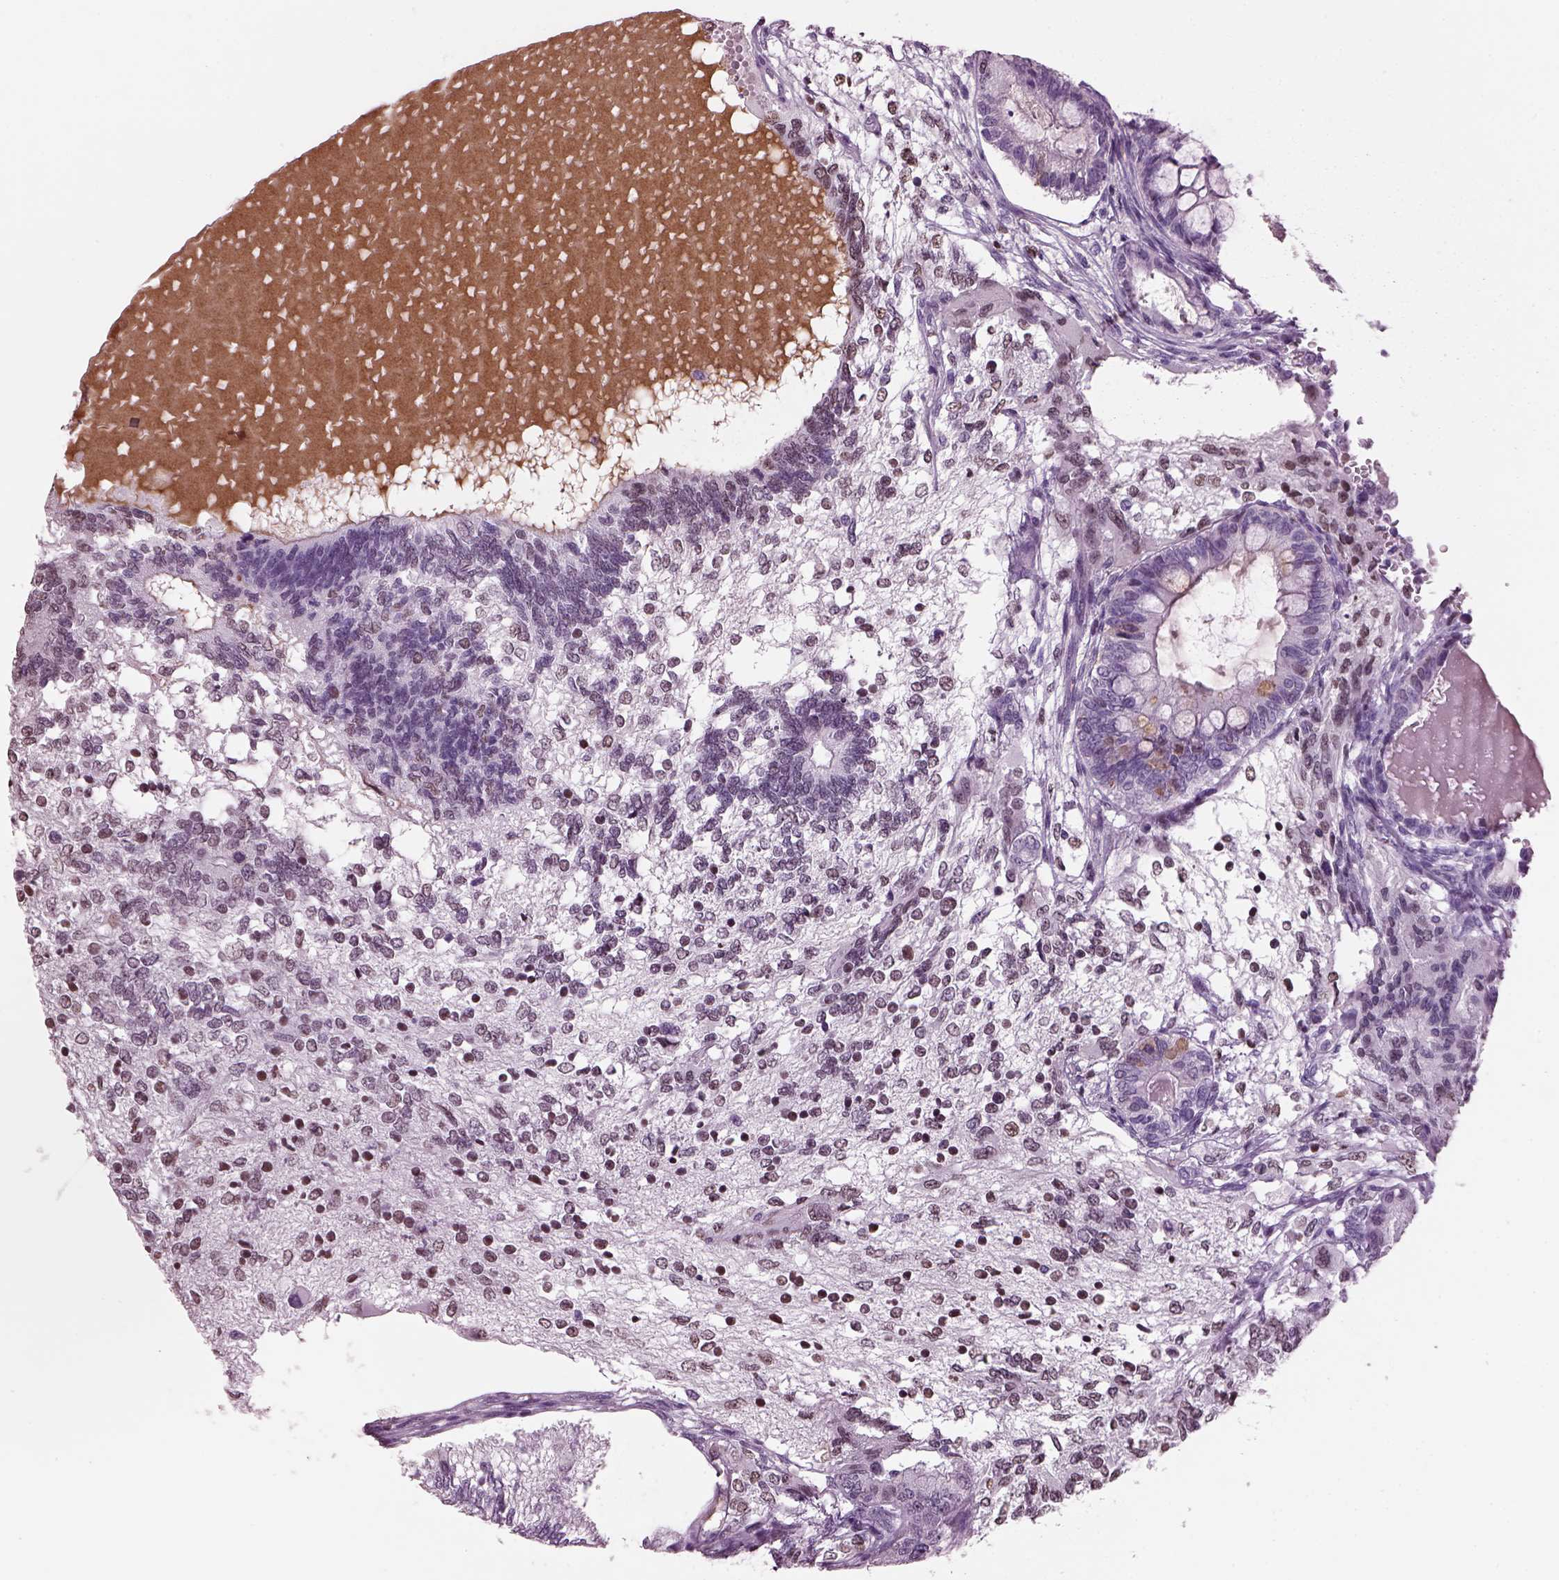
{"staining": {"intensity": "weak", "quantity": "<25%", "location": "nuclear"}, "tissue": "testis cancer", "cell_type": "Tumor cells", "image_type": "cancer", "snomed": [{"axis": "morphology", "description": "Seminoma, NOS"}, {"axis": "morphology", "description": "Carcinoma, Embryonal, NOS"}, {"axis": "topography", "description": "Testis"}], "caption": "DAB immunohistochemical staining of human testis seminoma demonstrates no significant staining in tumor cells. (DAB immunohistochemistry (IHC), high magnification).", "gene": "KRTAP3-2", "patient": {"sex": "male", "age": 41}}